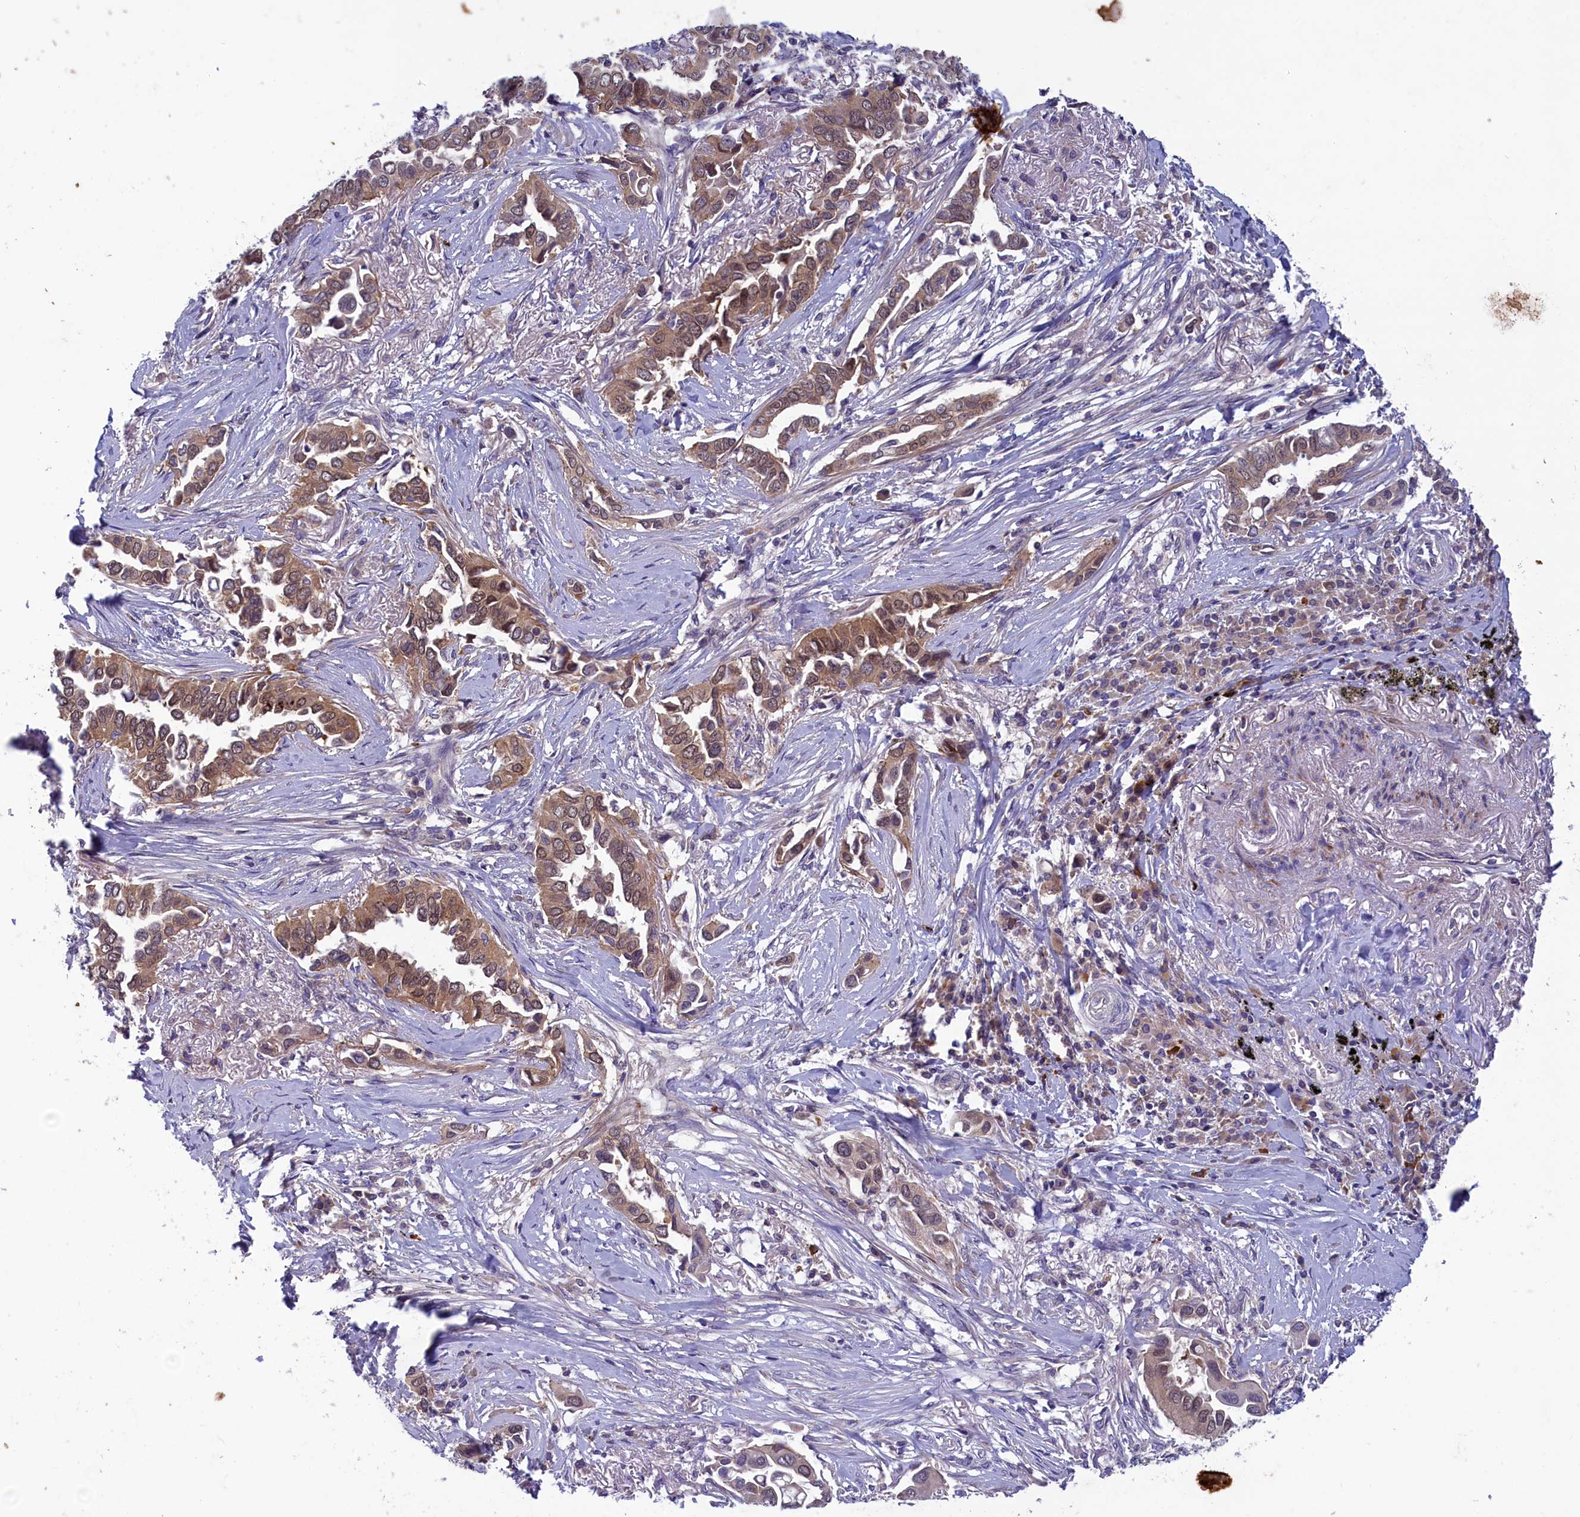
{"staining": {"intensity": "moderate", "quantity": ">75%", "location": "cytoplasmic/membranous"}, "tissue": "lung cancer", "cell_type": "Tumor cells", "image_type": "cancer", "snomed": [{"axis": "morphology", "description": "Adenocarcinoma, NOS"}, {"axis": "topography", "description": "Lung"}], "caption": "Human lung cancer stained for a protein (brown) demonstrates moderate cytoplasmic/membranous positive expression in about >75% of tumor cells.", "gene": "NUBP1", "patient": {"sex": "female", "age": 76}}